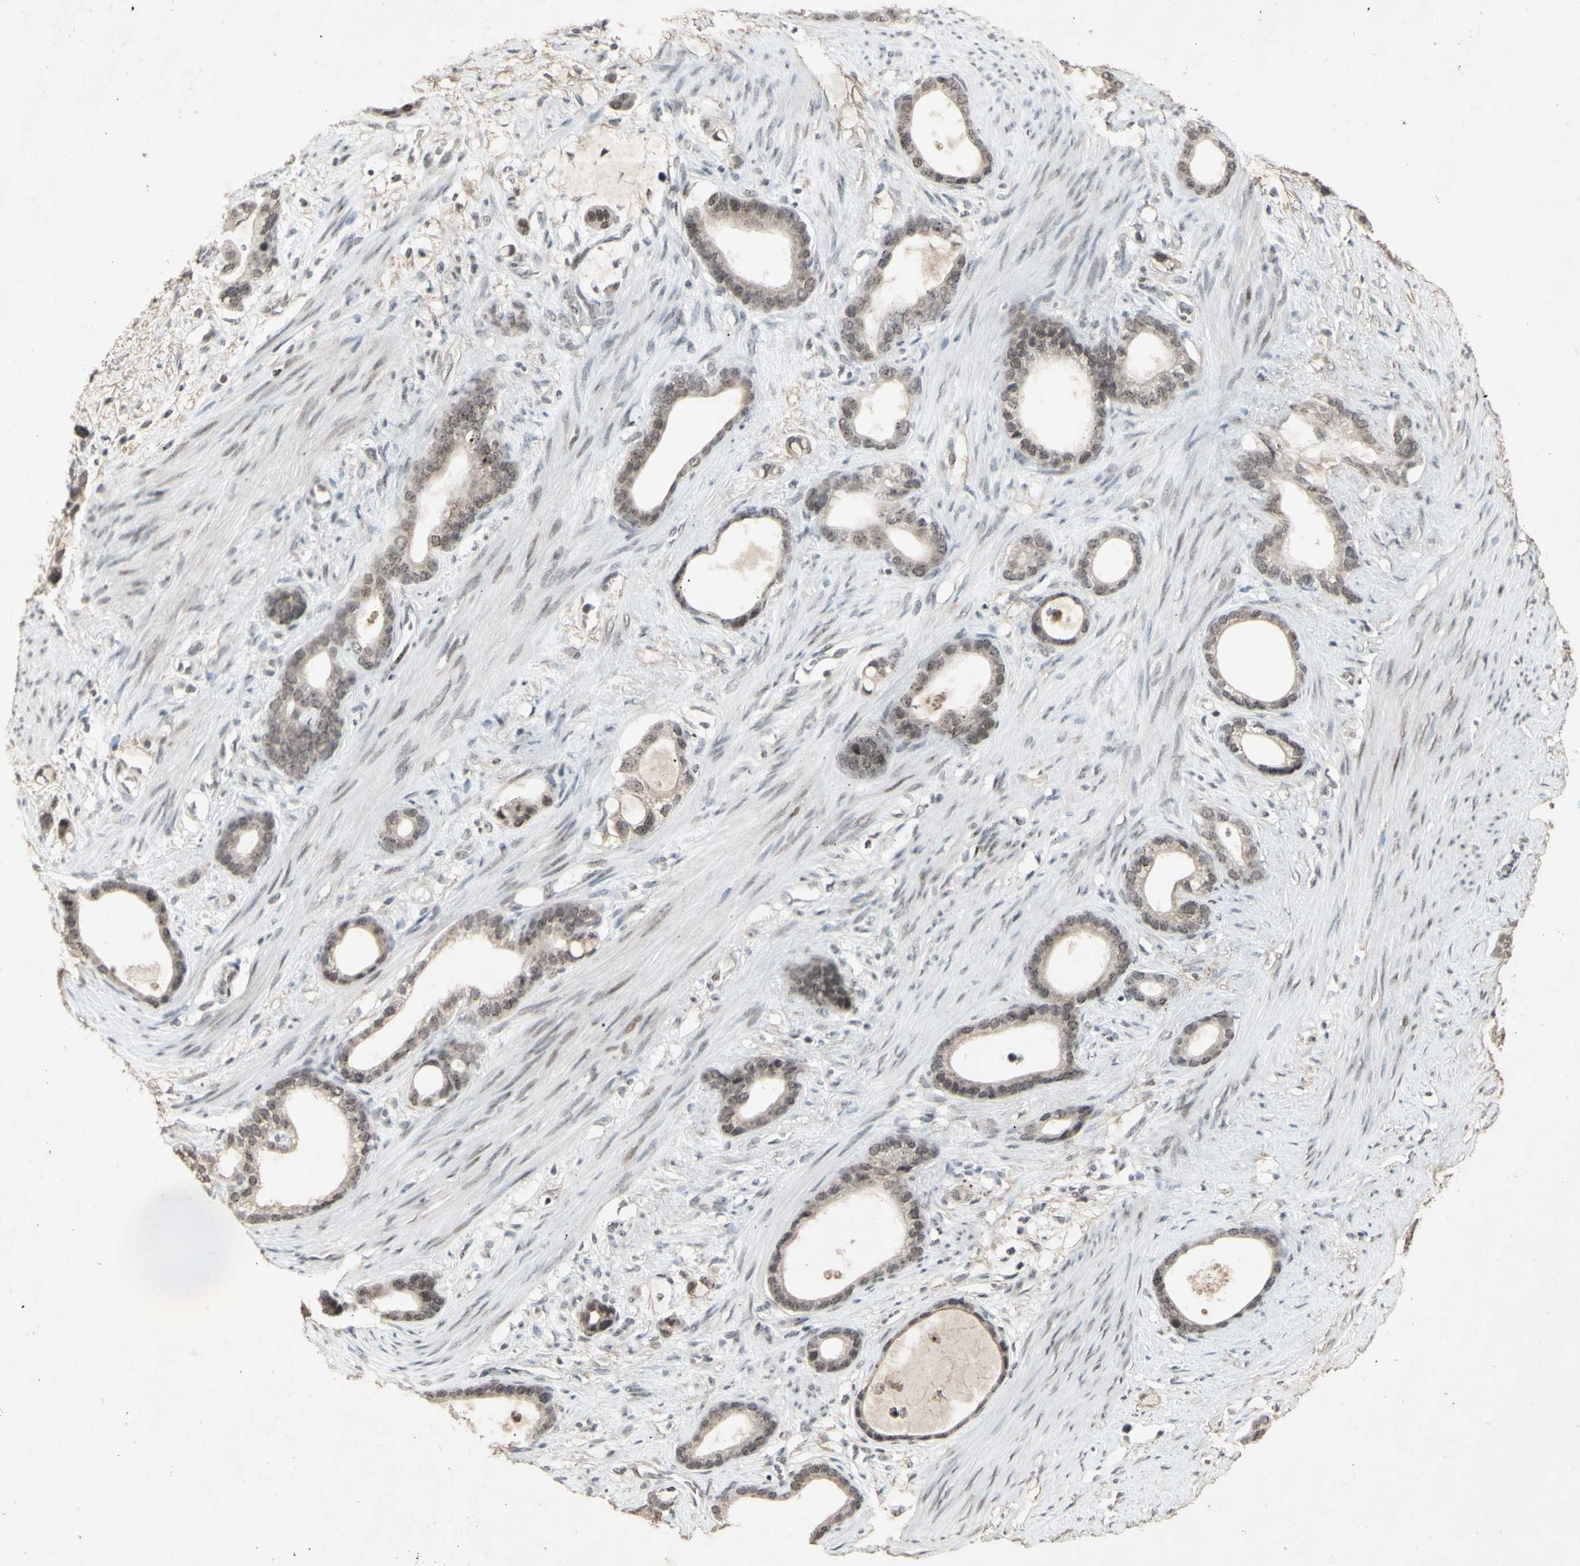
{"staining": {"intensity": "moderate", "quantity": ">75%", "location": "cytoplasmic/membranous,nuclear"}, "tissue": "stomach cancer", "cell_type": "Tumor cells", "image_type": "cancer", "snomed": [{"axis": "morphology", "description": "Adenocarcinoma, NOS"}, {"axis": "topography", "description": "Stomach"}], "caption": "Immunohistochemistry histopathology image of neoplastic tissue: human adenocarcinoma (stomach) stained using immunohistochemistry demonstrates medium levels of moderate protein expression localized specifically in the cytoplasmic/membranous and nuclear of tumor cells, appearing as a cytoplasmic/membranous and nuclear brown color.", "gene": "CENPB", "patient": {"sex": "female", "age": 75}}